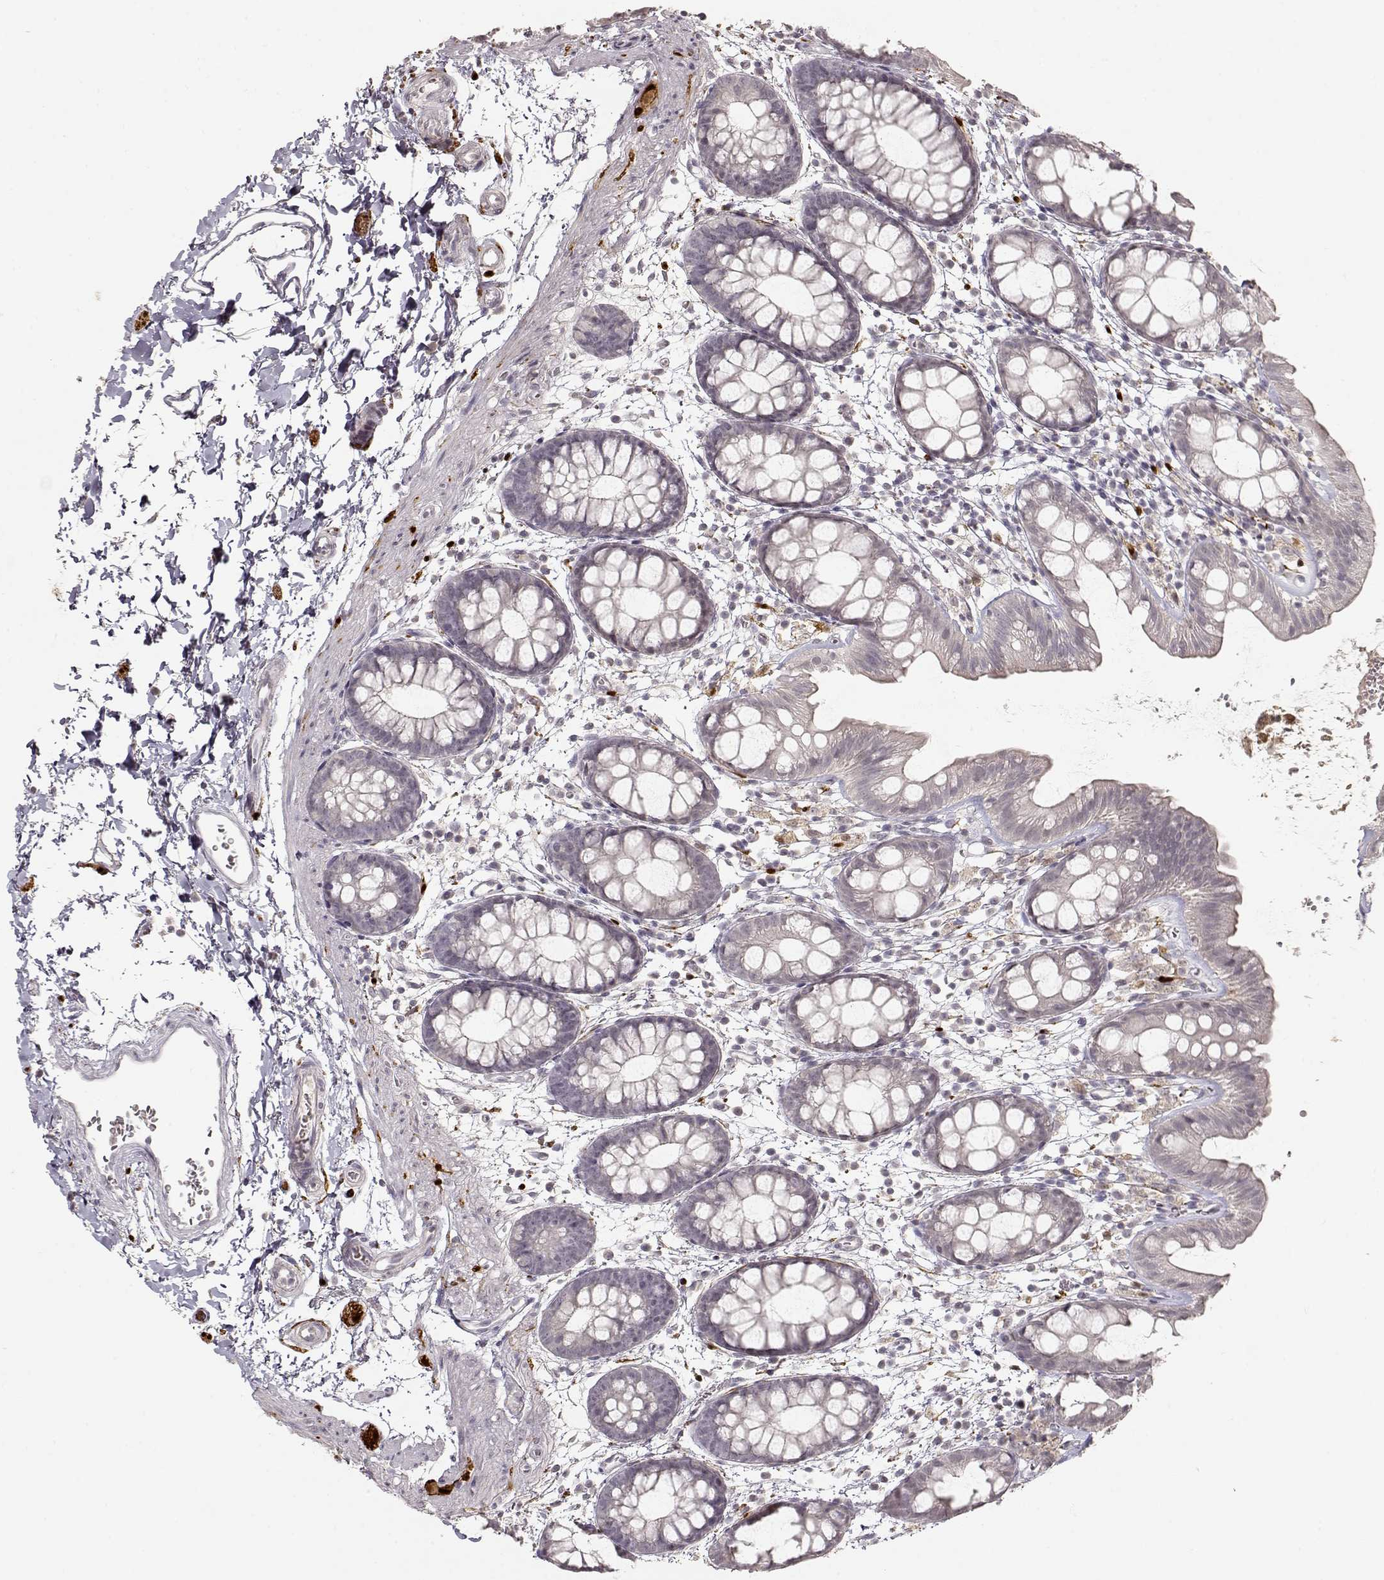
{"staining": {"intensity": "negative", "quantity": "none", "location": "none"}, "tissue": "rectum", "cell_type": "Glandular cells", "image_type": "normal", "snomed": [{"axis": "morphology", "description": "Normal tissue, NOS"}, {"axis": "topography", "description": "Rectum"}], "caption": "This photomicrograph is of normal rectum stained with immunohistochemistry to label a protein in brown with the nuclei are counter-stained blue. There is no expression in glandular cells. (DAB (3,3'-diaminobenzidine) immunohistochemistry with hematoxylin counter stain).", "gene": "S100B", "patient": {"sex": "male", "age": 57}}